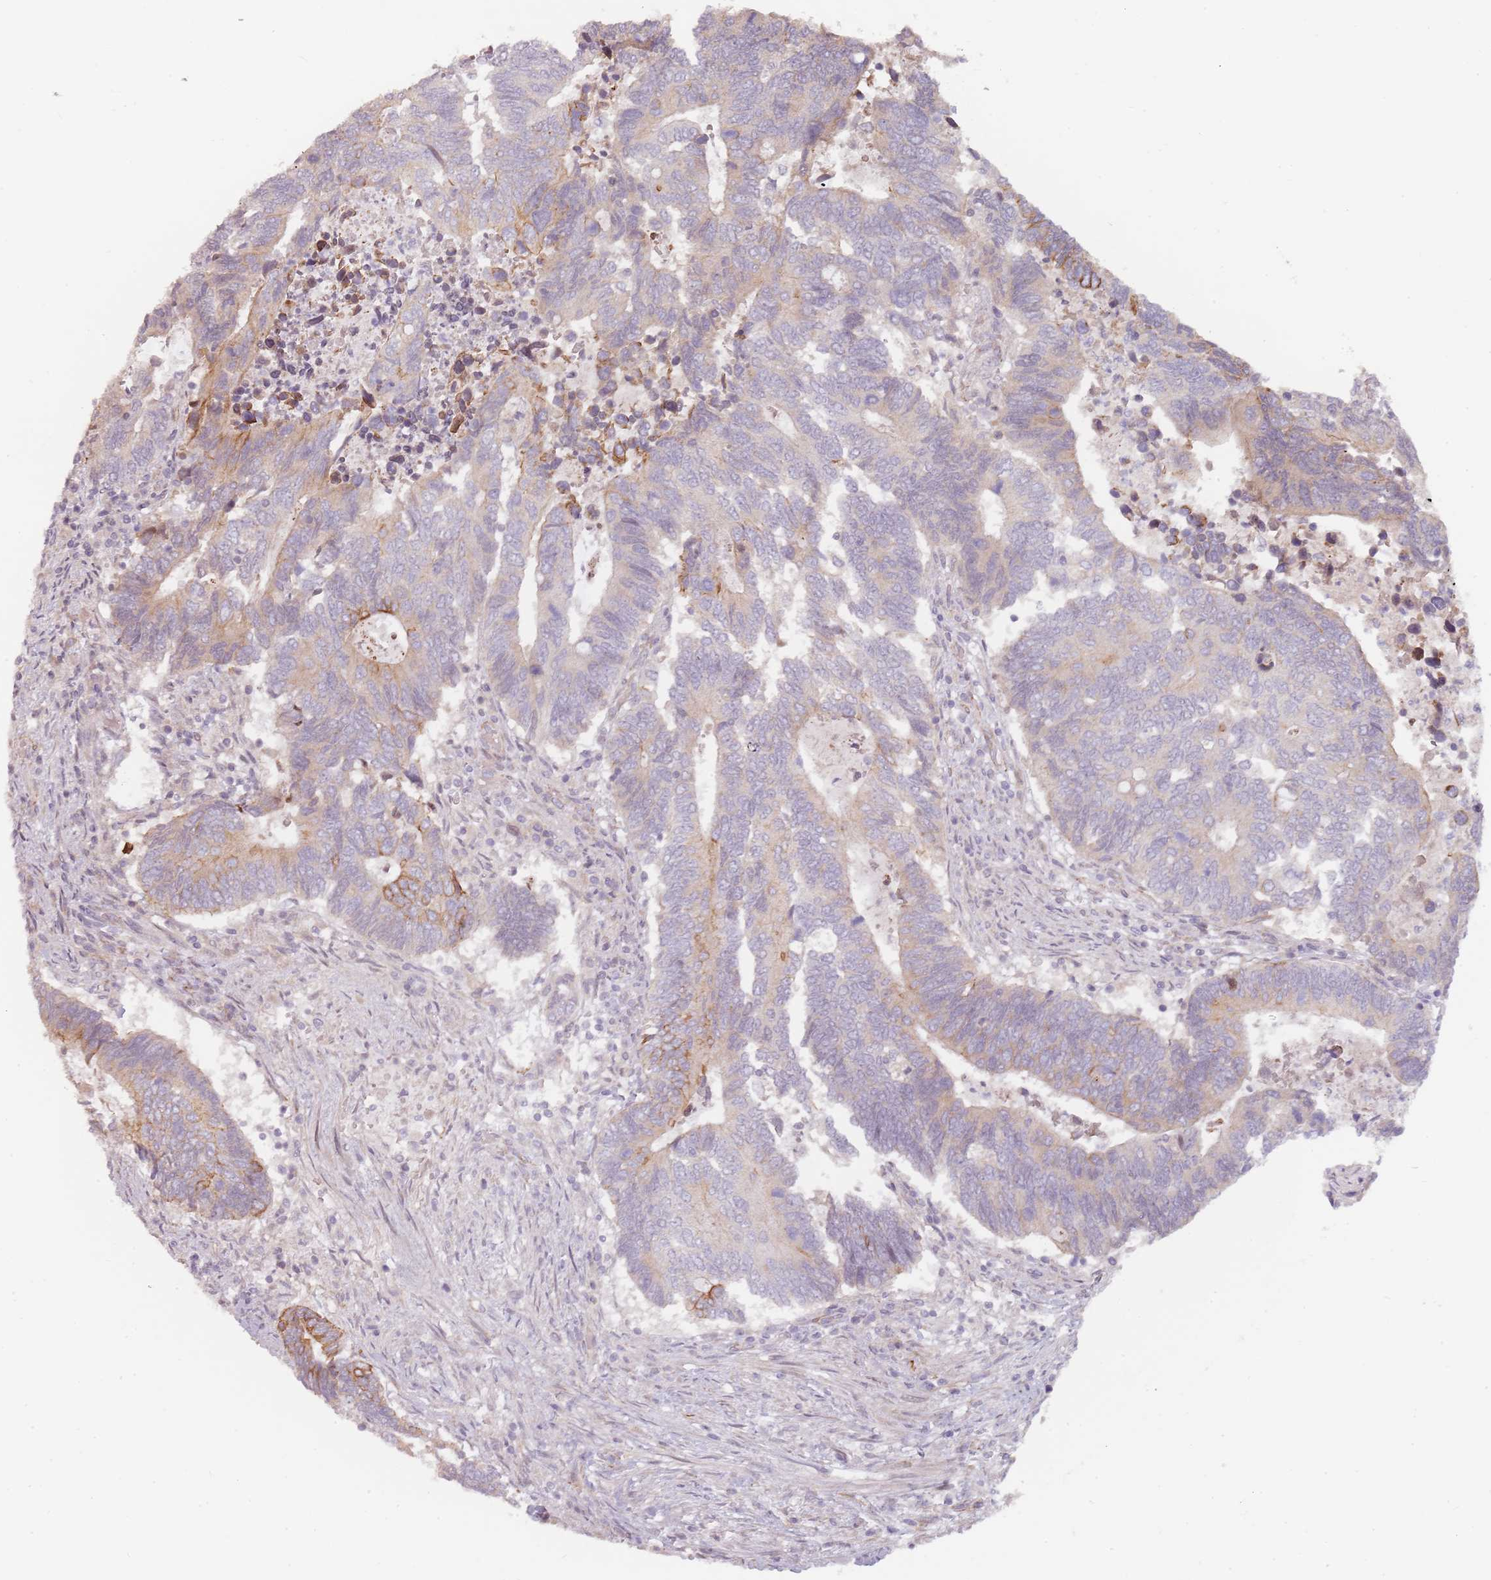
{"staining": {"intensity": "moderate", "quantity": "<25%", "location": "cytoplasmic/membranous"}, "tissue": "colorectal cancer", "cell_type": "Tumor cells", "image_type": "cancer", "snomed": [{"axis": "morphology", "description": "Adenocarcinoma, NOS"}, {"axis": "topography", "description": "Colon"}], "caption": "Immunohistochemistry photomicrograph of adenocarcinoma (colorectal) stained for a protein (brown), which reveals low levels of moderate cytoplasmic/membranous expression in about <25% of tumor cells.", "gene": "RPS6KA2", "patient": {"sex": "male", "age": 87}}